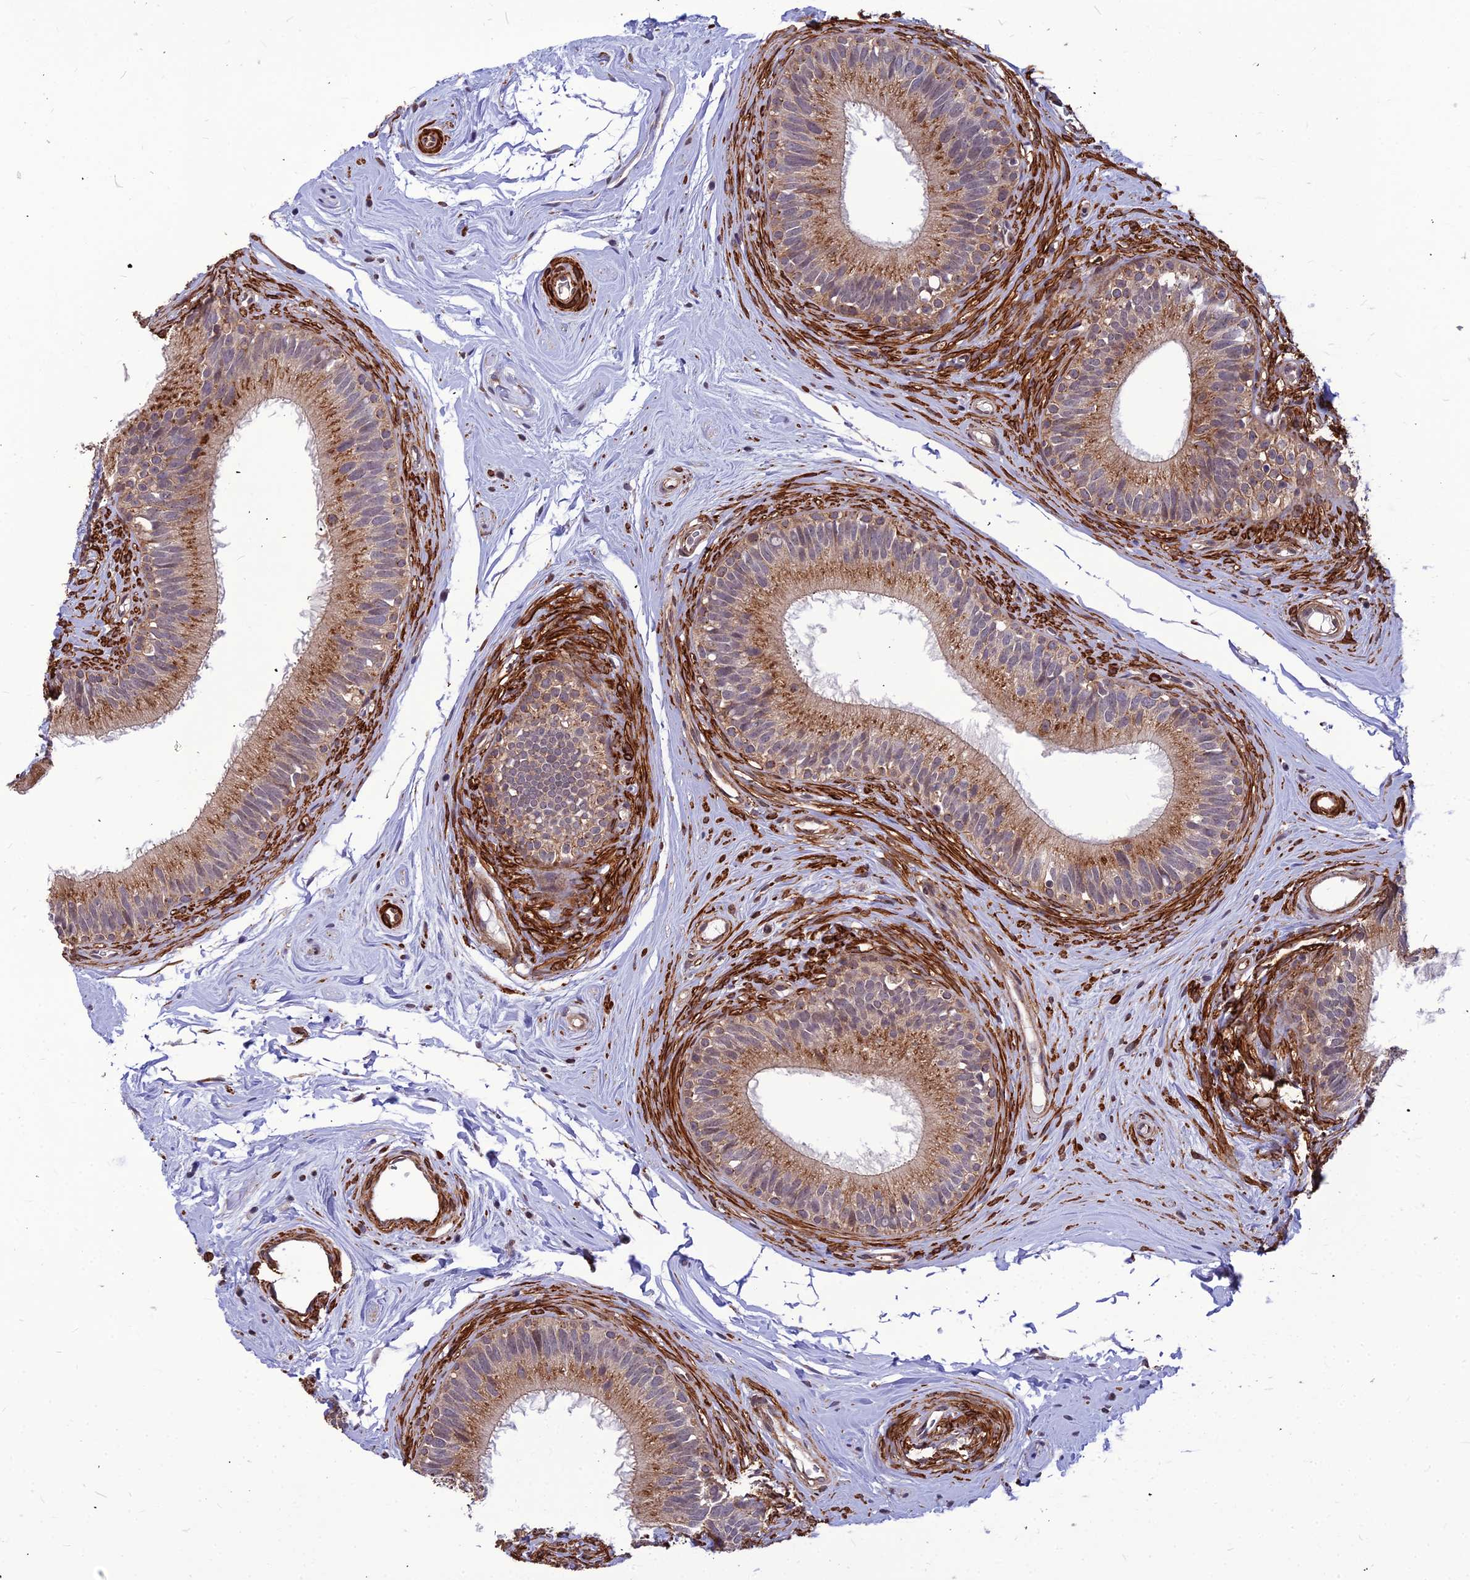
{"staining": {"intensity": "moderate", "quantity": ">75%", "location": "cytoplasmic/membranous"}, "tissue": "epididymis", "cell_type": "Glandular cells", "image_type": "normal", "snomed": [{"axis": "morphology", "description": "Normal tissue, NOS"}, {"axis": "topography", "description": "Epididymis"}], "caption": "Human epididymis stained with a brown dye displays moderate cytoplasmic/membranous positive staining in about >75% of glandular cells.", "gene": "LEKR1", "patient": {"sex": "male", "age": 33}}